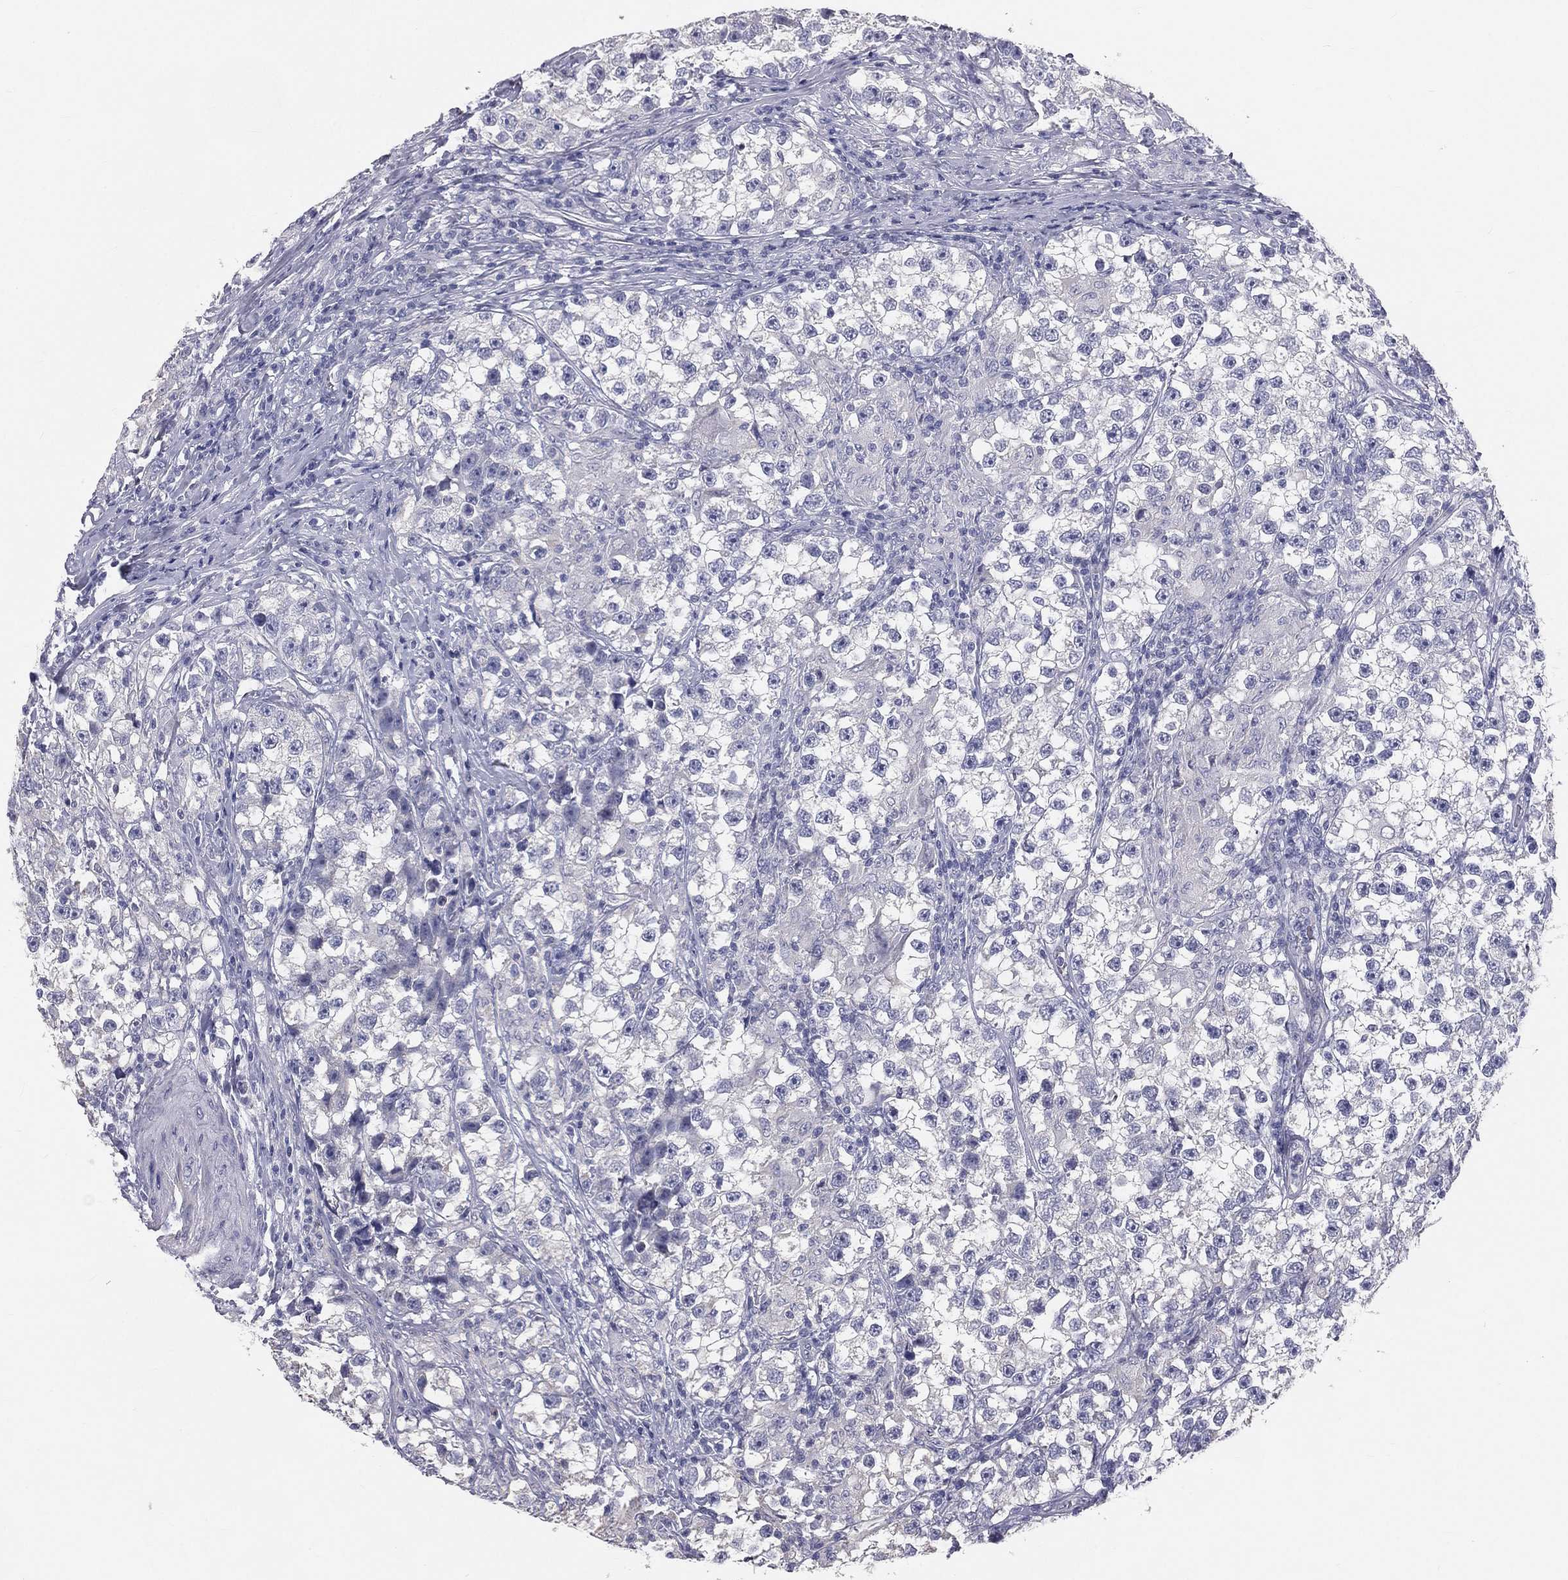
{"staining": {"intensity": "negative", "quantity": "none", "location": "none"}, "tissue": "testis cancer", "cell_type": "Tumor cells", "image_type": "cancer", "snomed": [{"axis": "morphology", "description": "Seminoma, NOS"}, {"axis": "topography", "description": "Testis"}], "caption": "Tumor cells show no significant protein expression in testis cancer (seminoma).", "gene": "MUC13", "patient": {"sex": "male", "age": 46}}